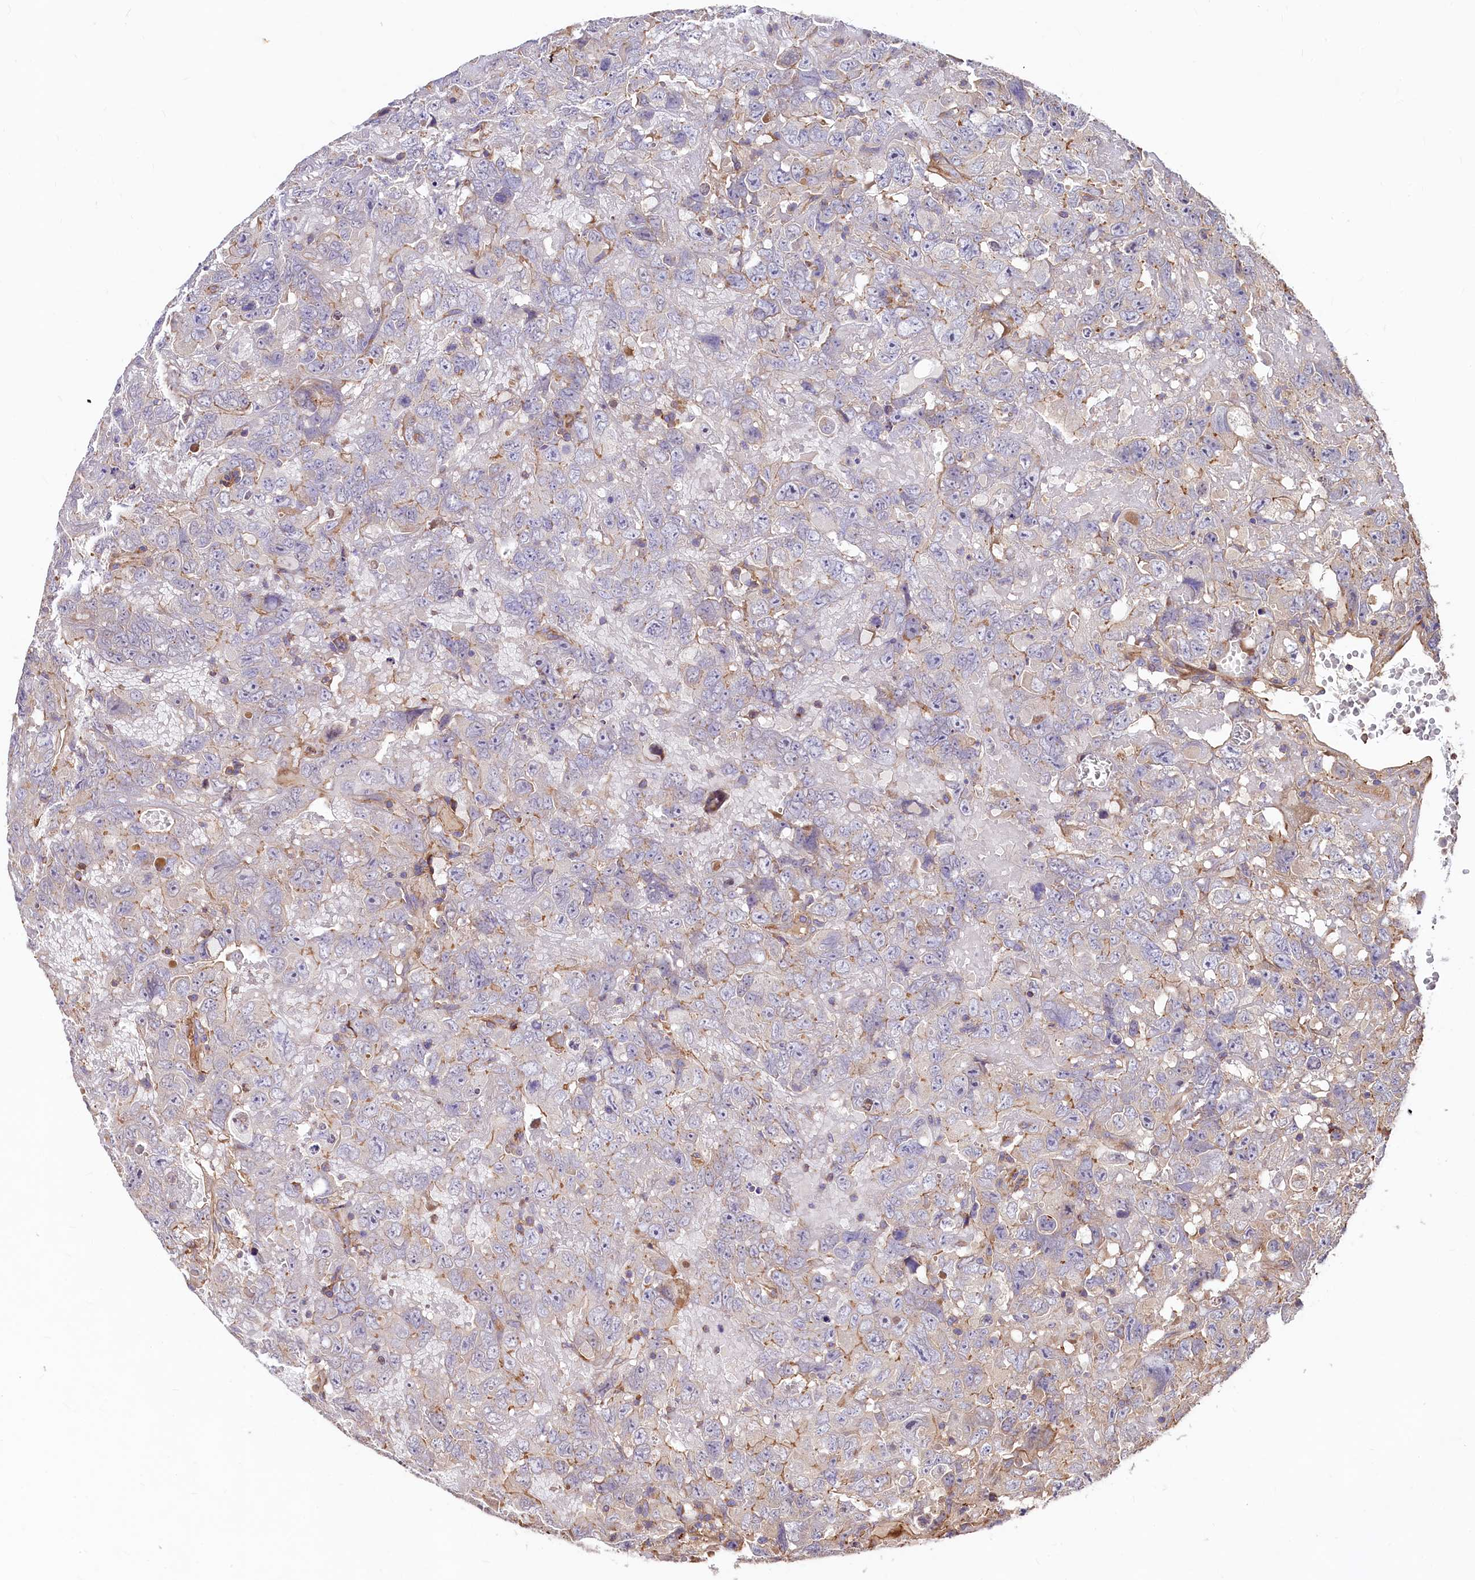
{"staining": {"intensity": "negative", "quantity": "none", "location": "none"}, "tissue": "testis cancer", "cell_type": "Tumor cells", "image_type": "cancer", "snomed": [{"axis": "morphology", "description": "Carcinoma, Embryonal, NOS"}, {"axis": "topography", "description": "Testis"}], "caption": "Micrograph shows no significant protein positivity in tumor cells of testis embryonal carcinoma. (DAB immunohistochemistry (IHC) with hematoxylin counter stain).", "gene": "KLHDC4", "patient": {"sex": "male", "age": 45}}